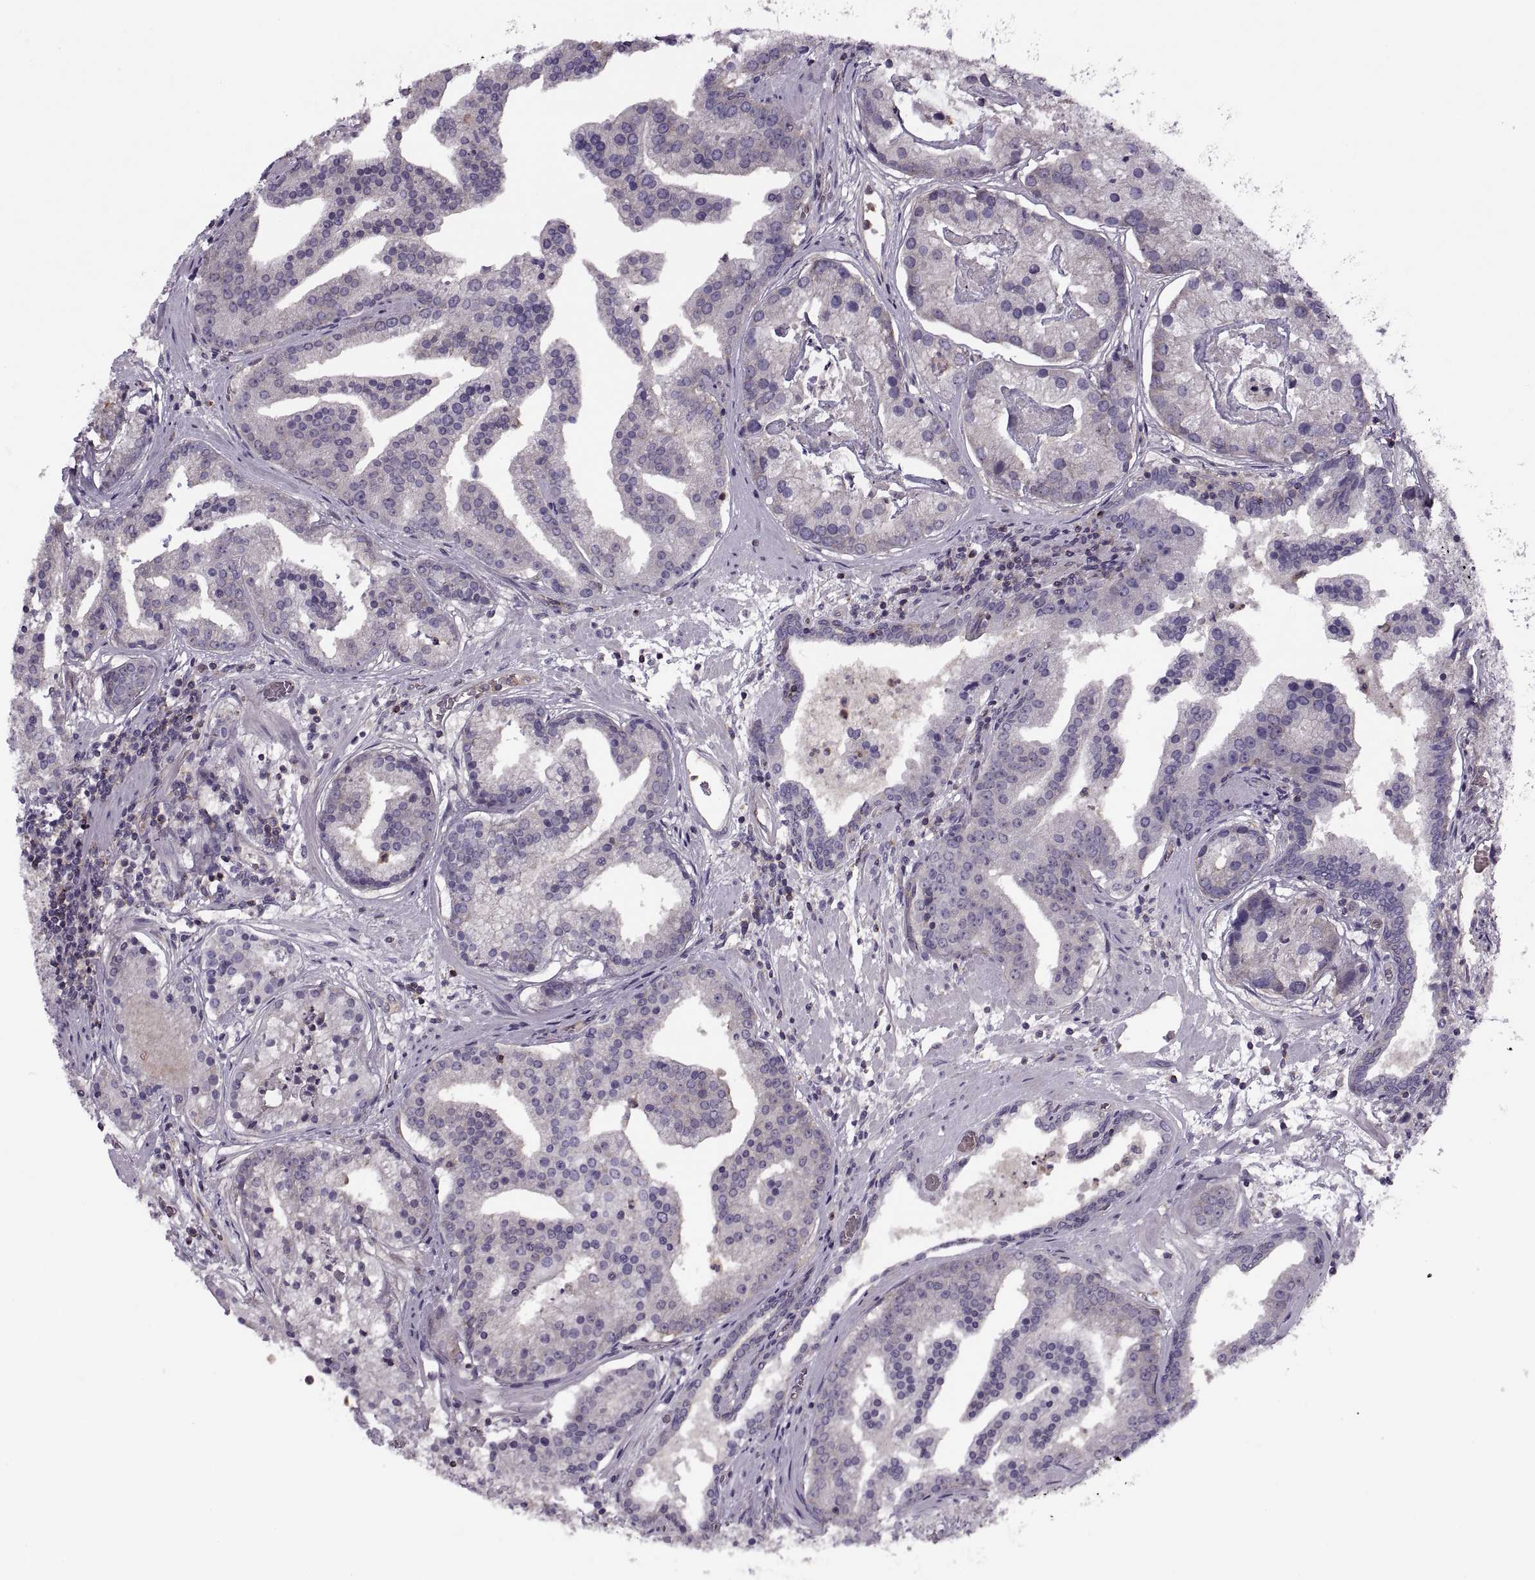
{"staining": {"intensity": "negative", "quantity": "none", "location": "none"}, "tissue": "prostate cancer", "cell_type": "Tumor cells", "image_type": "cancer", "snomed": [{"axis": "morphology", "description": "Adenocarcinoma, NOS"}, {"axis": "topography", "description": "Prostate and seminal vesicle, NOS"}, {"axis": "topography", "description": "Prostate"}], "caption": "IHC of human prostate cancer displays no expression in tumor cells.", "gene": "SLC2A3", "patient": {"sex": "male", "age": 44}}